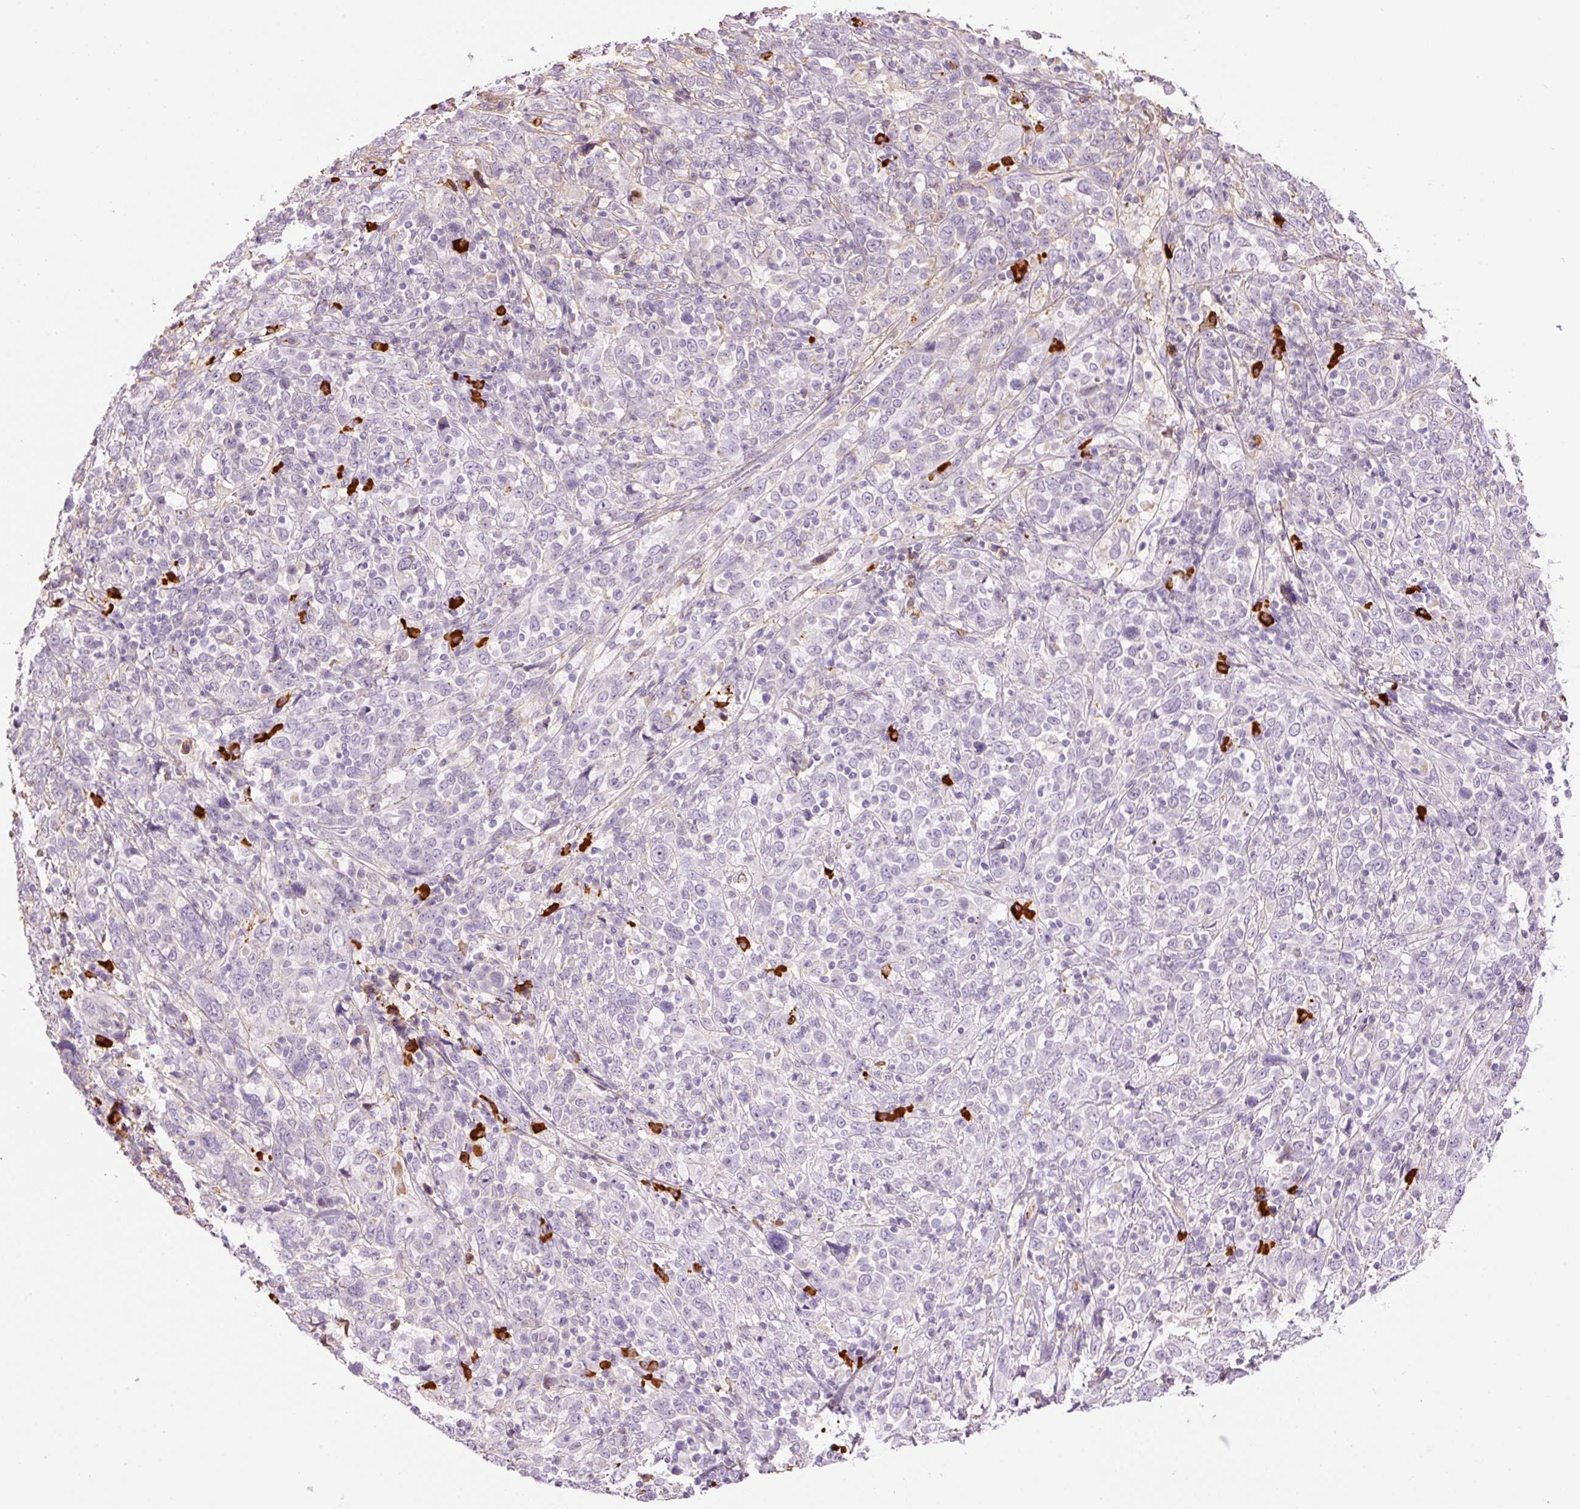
{"staining": {"intensity": "negative", "quantity": "none", "location": "none"}, "tissue": "cervical cancer", "cell_type": "Tumor cells", "image_type": "cancer", "snomed": [{"axis": "morphology", "description": "Squamous cell carcinoma, NOS"}, {"axis": "topography", "description": "Cervix"}], "caption": "Immunohistochemical staining of cervical cancer (squamous cell carcinoma) demonstrates no significant staining in tumor cells. (DAB immunohistochemistry visualized using brightfield microscopy, high magnification).", "gene": "PRPF38B", "patient": {"sex": "female", "age": 46}}